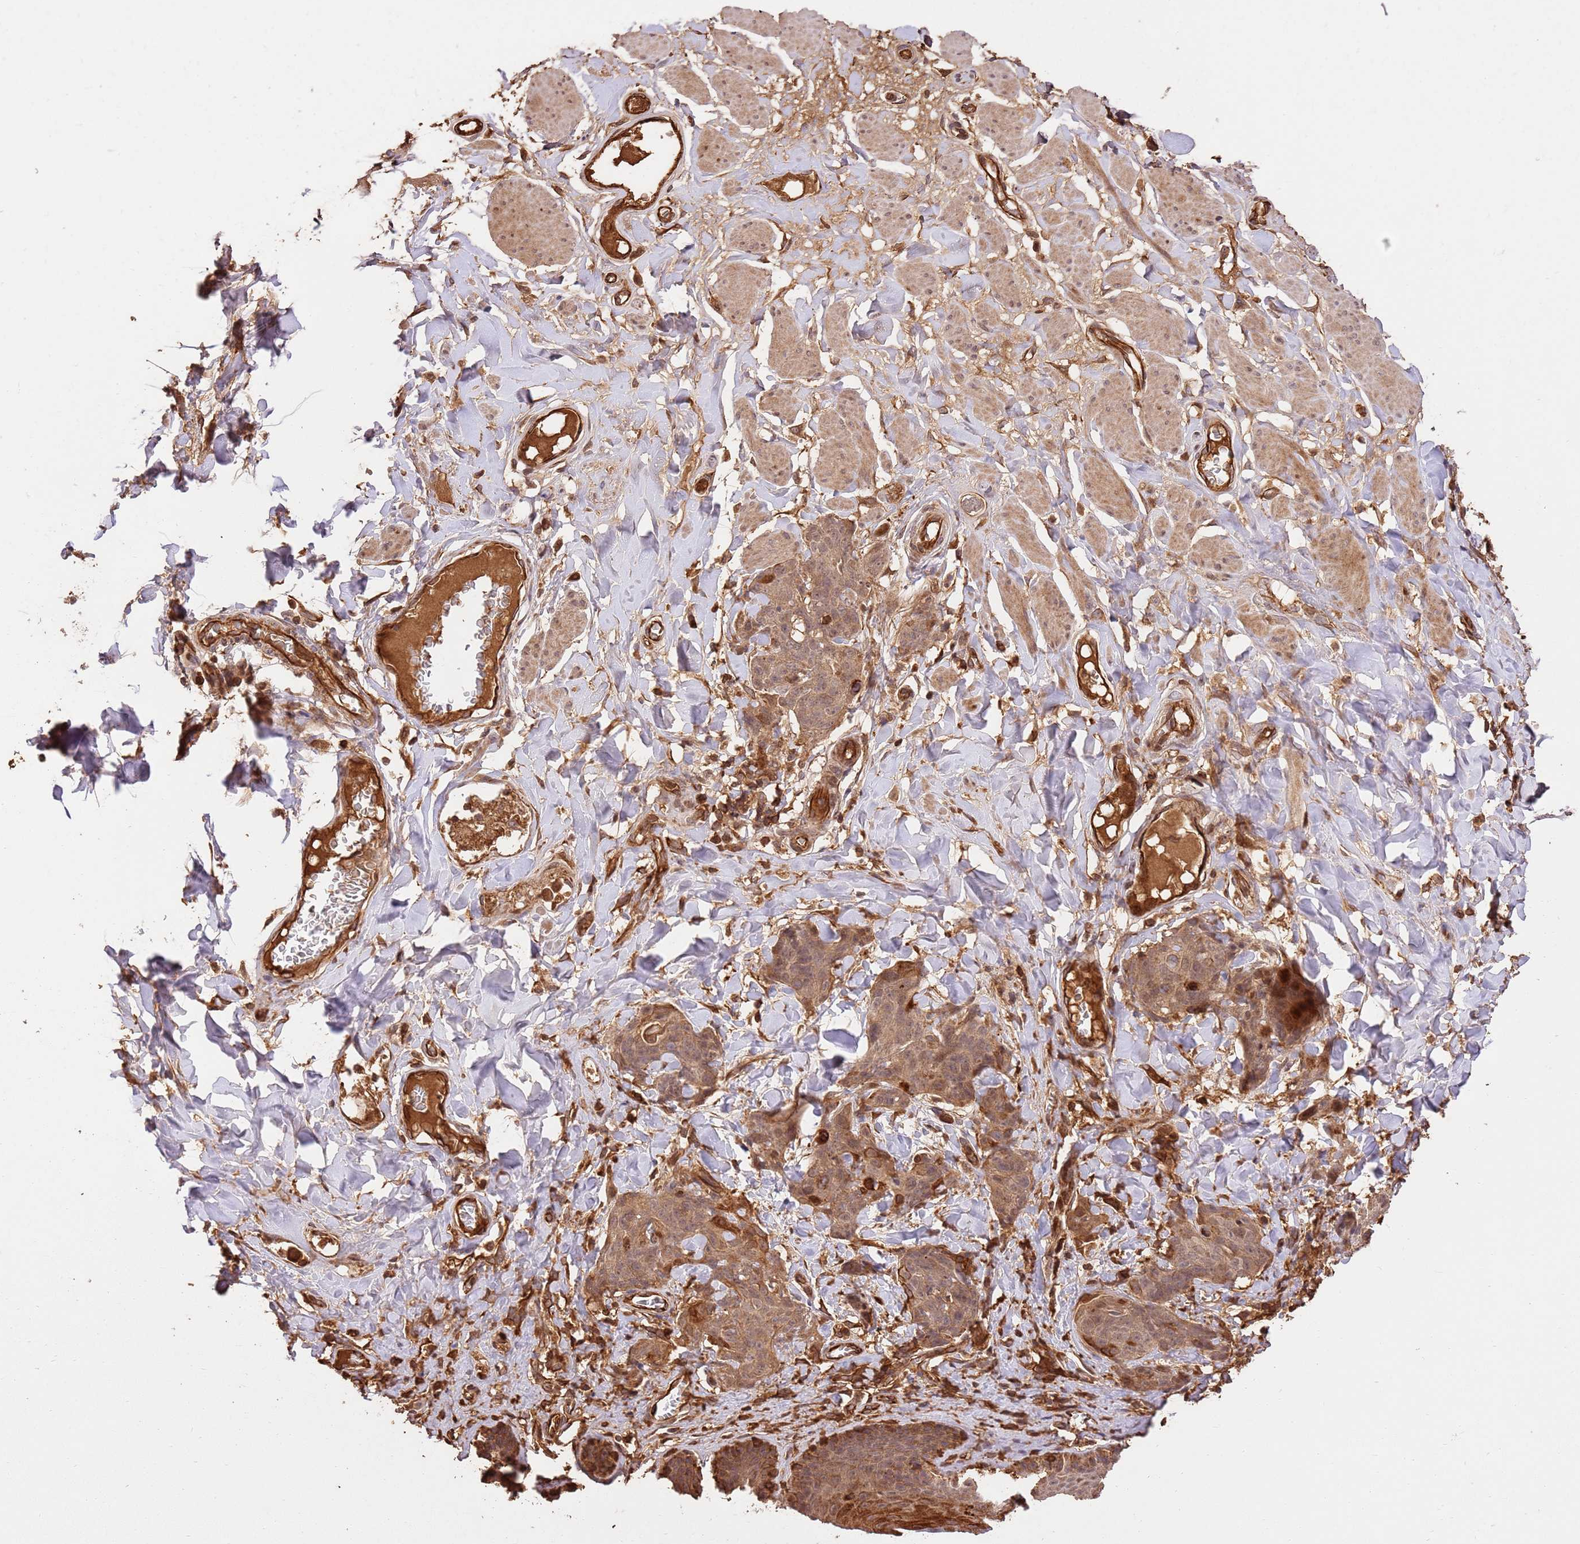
{"staining": {"intensity": "weak", "quantity": ">75%", "location": "cytoplasmic/membranous"}, "tissue": "skin cancer", "cell_type": "Tumor cells", "image_type": "cancer", "snomed": [{"axis": "morphology", "description": "Squamous cell carcinoma, NOS"}, {"axis": "topography", "description": "Skin"}, {"axis": "topography", "description": "Vulva"}], "caption": "This image reveals IHC staining of human skin squamous cell carcinoma, with low weak cytoplasmic/membranous staining in approximately >75% of tumor cells.", "gene": "KATNAL2", "patient": {"sex": "female", "age": 85}}